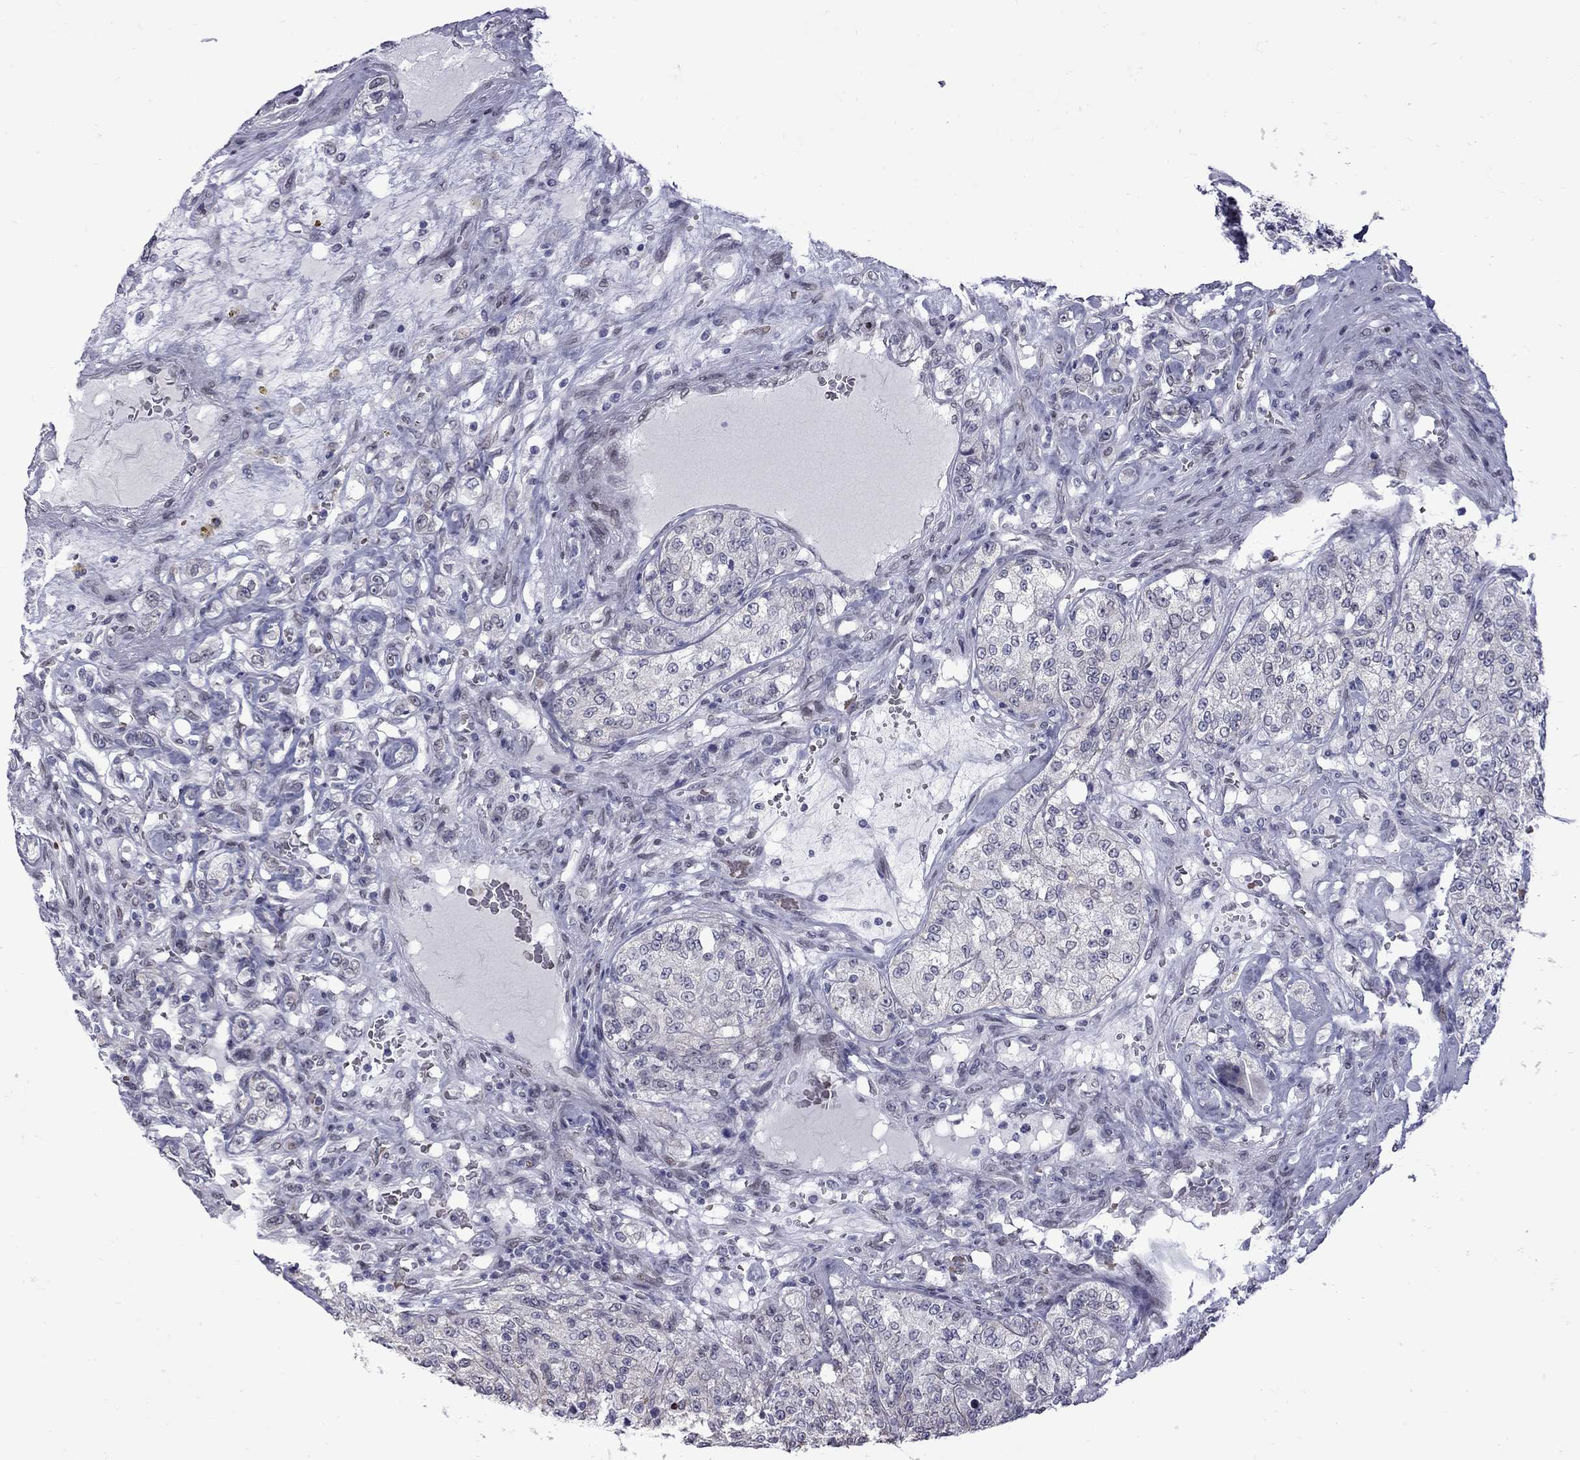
{"staining": {"intensity": "negative", "quantity": "none", "location": "none"}, "tissue": "renal cancer", "cell_type": "Tumor cells", "image_type": "cancer", "snomed": [{"axis": "morphology", "description": "Adenocarcinoma, NOS"}, {"axis": "topography", "description": "Kidney"}], "caption": "Immunohistochemistry (IHC) micrograph of neoplastic tissue: human renal cancer (adenocarcinoma) stained with DAB exhibits no significant protein staining in tumor cells.", "gene": "CLTCL1", "patient": {"sex": "female", "age": 63}}